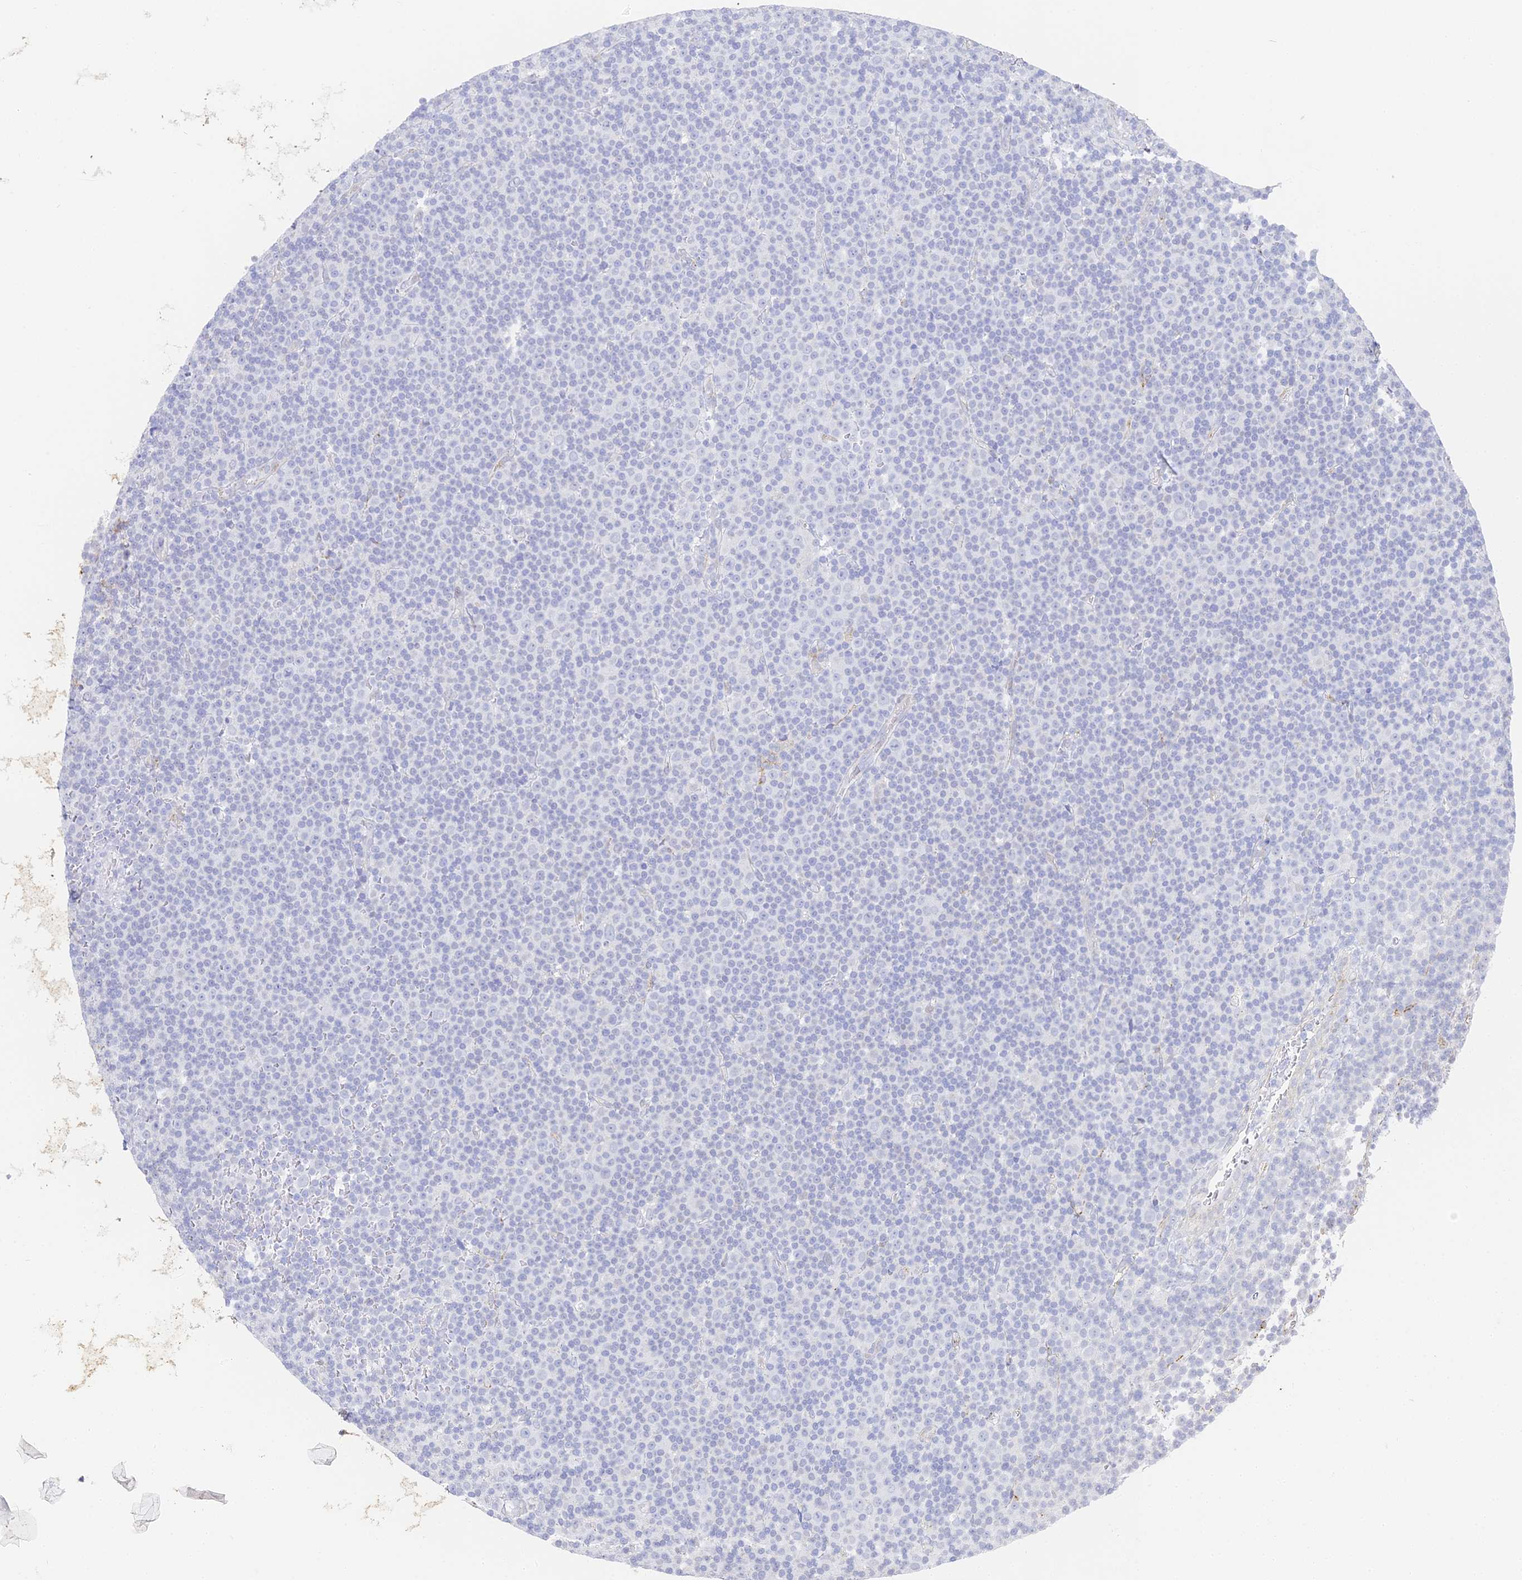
{"staining": {"intensity": "negative", "quantity": "none", "location": "none"}, "tissue": "lymphoma", "cell_type": "Tumor cells", "image_type": "cancer", "snomed": [{"axis": "morphology", "description": "Malignant lymphoma, non-Hodgkin's type, Low grade"}, {"axis": "topography", "description": "Lymph node"}], "caption": "DAB immunohistochemical staining of human malignant lymphoma, non-Hodgkin's type (low-grade) displays no significant staining in tumor cells.", "gene": "GJA1", "patient": {"sex": "female", "age": 67}}